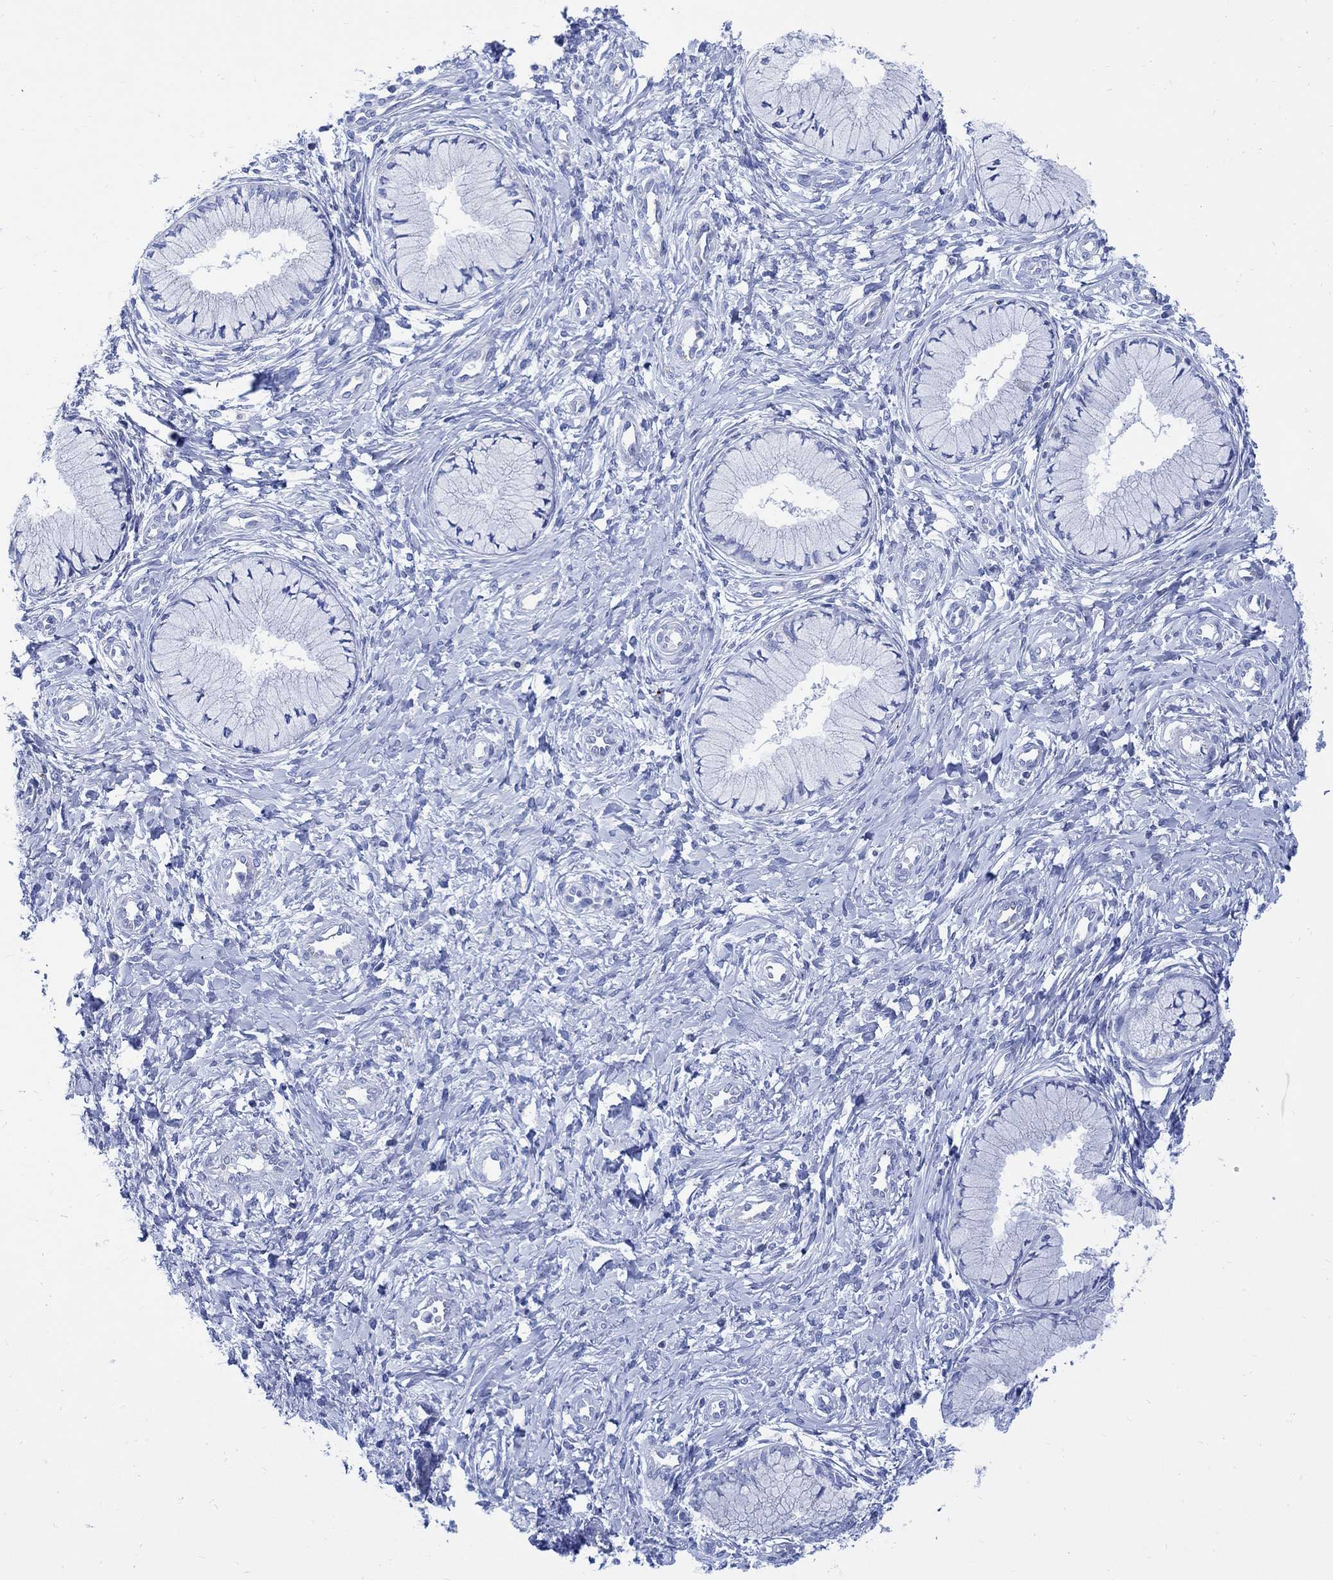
{"staining": {"intensity": "negative", "quantity": "none", "location": "none"}, "tissue": "cervix", "cell_type": "Glandular cells", "image_type": "normal", "snomed": [{"axis": "morphology", "description": "Normal tissue, NOS"}, {"axis": "topography", "description": "Cervix"}], "caption": "Cervix stained for a protein using immunohistochemistry (IHC) exhibits no positivity glandular cells.", "gene": "CPLX1", "patient": {"sex": "female", "age": 37}}